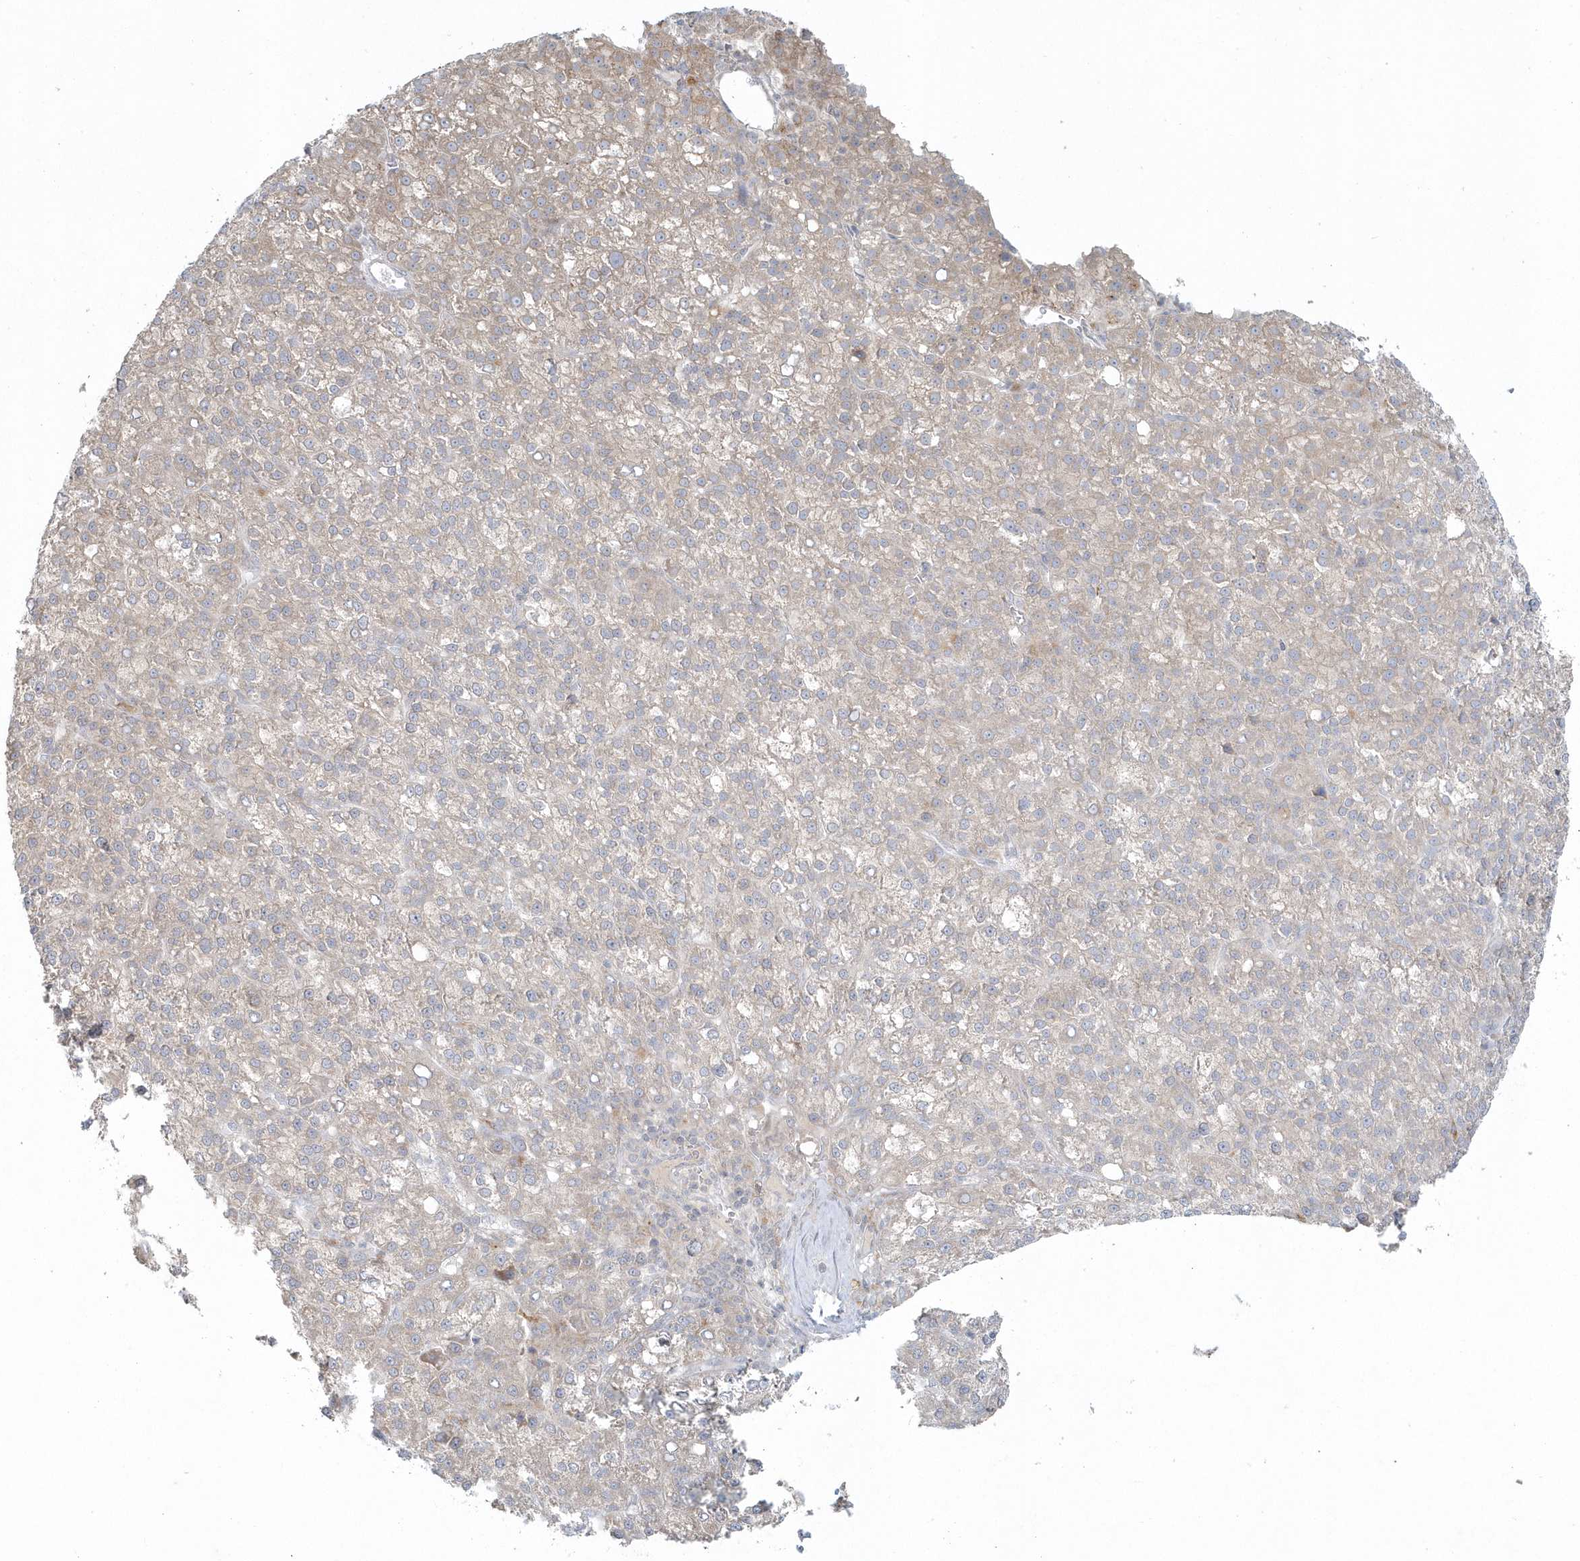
{"staining": {"intensity": "negative", "quantity": "none", "location": "none"}, "tissue": "liver cancer", "cell_type": "Tumor cells", "image_type": "cancer", "snomed": [{"axis": "morphology", "description": "Carcinoma, Hepatocellular, NOS"}, {"axis": "topography", "description": "Liver"}], "caption": "Image shows no significant protein expression in tumor cells of liver cancer (hepatocellular carcinoma).", "gene": "BLTP3A", "patient": {"sex": "female", "age": 58}}